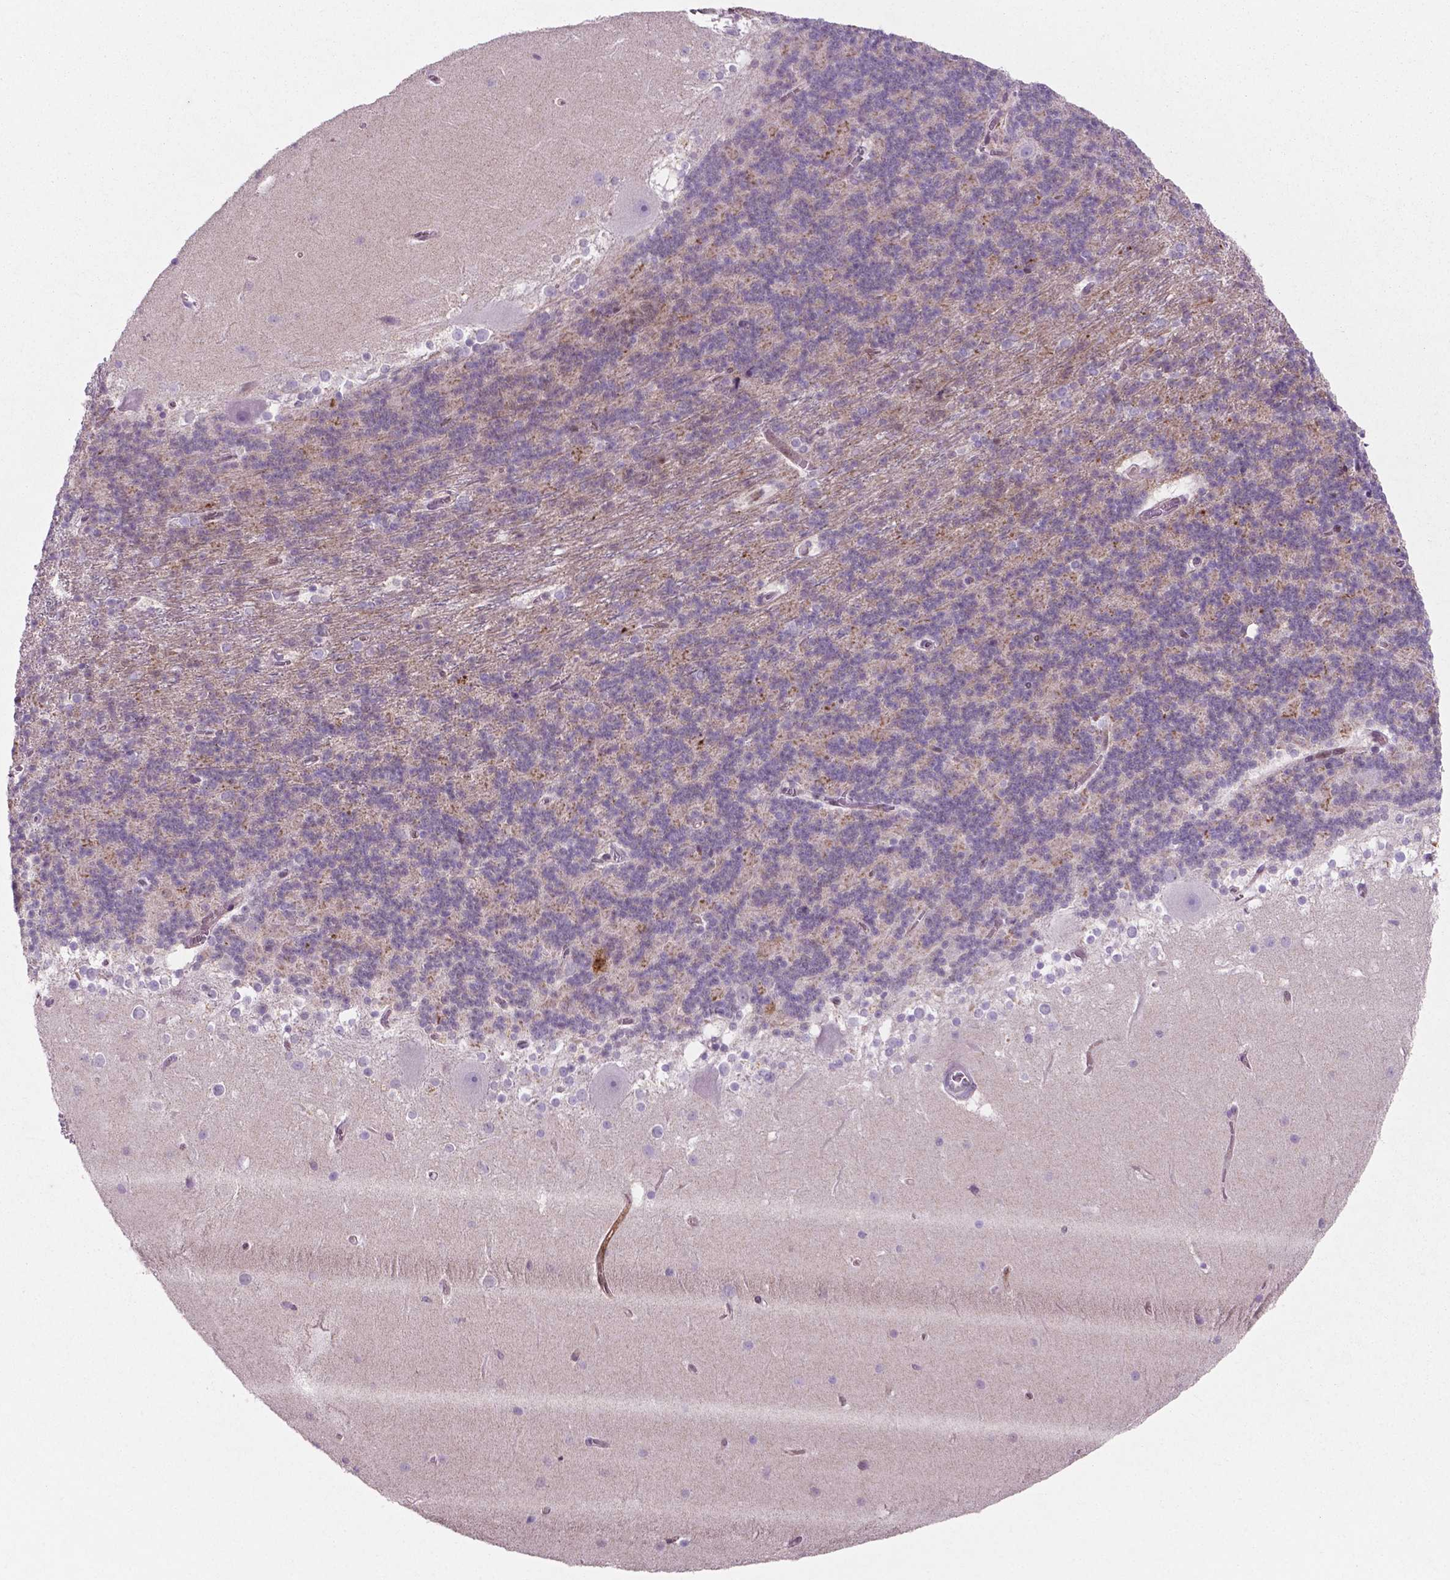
{"staining": {"intensity": "moderate", "quantity": "<25%", "location": "cytoplasmic/membranous"}, "tissue": "cerebellum", "cell_type": "Cells in granular layer", "image_type": "normal", "snomed": [{"axis": "morphology", "description": "Normal tissue, NOS"}, {"axis": "topography", "description": "Cerebellum"}], "caption": "IHC (DAB) staining of benign human cerebellum reveals moderate cytoplasmic/membranous protein positivity in about <25% of cells in granular layer. (Stains: DAB (3,3'-diaminobenzidine) in brown, nuclei in blue, Microscopy: brightfield microscopy at high magnification).", "gene": "LDHA", "patient": {"sex": "female", "age": 19}}